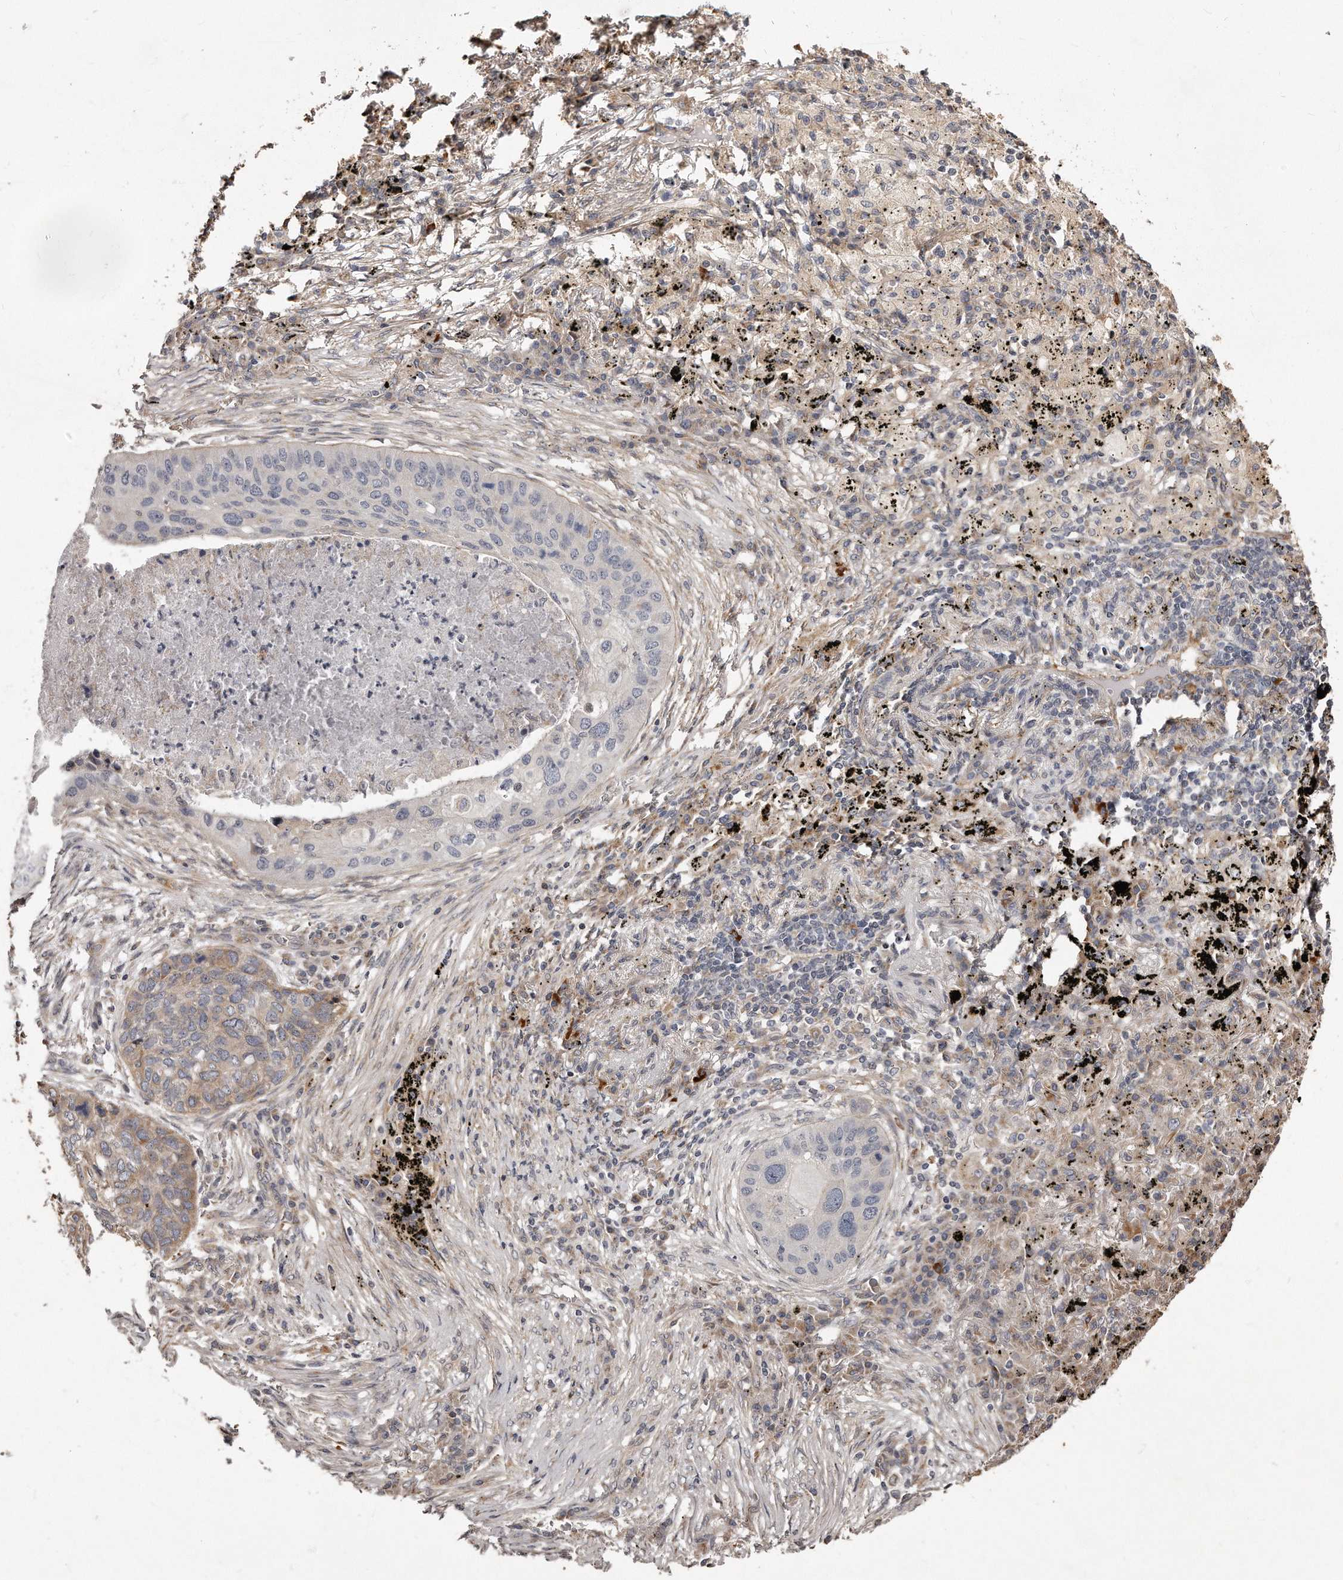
{"staining": {"intensity": "weak", "quantity": "25%-75%", "location": "cytoplasmic/membranous"}, "tissue": "lung cancer", "cell_type": "Tumor cells", "image_type": "cancer", "snomed": [{"axis": "morphology", "description": "Squamous cell carcinoma, NOS"}, {"axis": "topography", "description": "Lung"}], "caption": "DAB immunohistochemical staining of human lung cancer reveals weak cytoplasmic/membranous protein staining in approximately 25%-75% of tumor cells.", "gene": "TRAPPC14", "patient": {"sex": "female", "age": 63}}